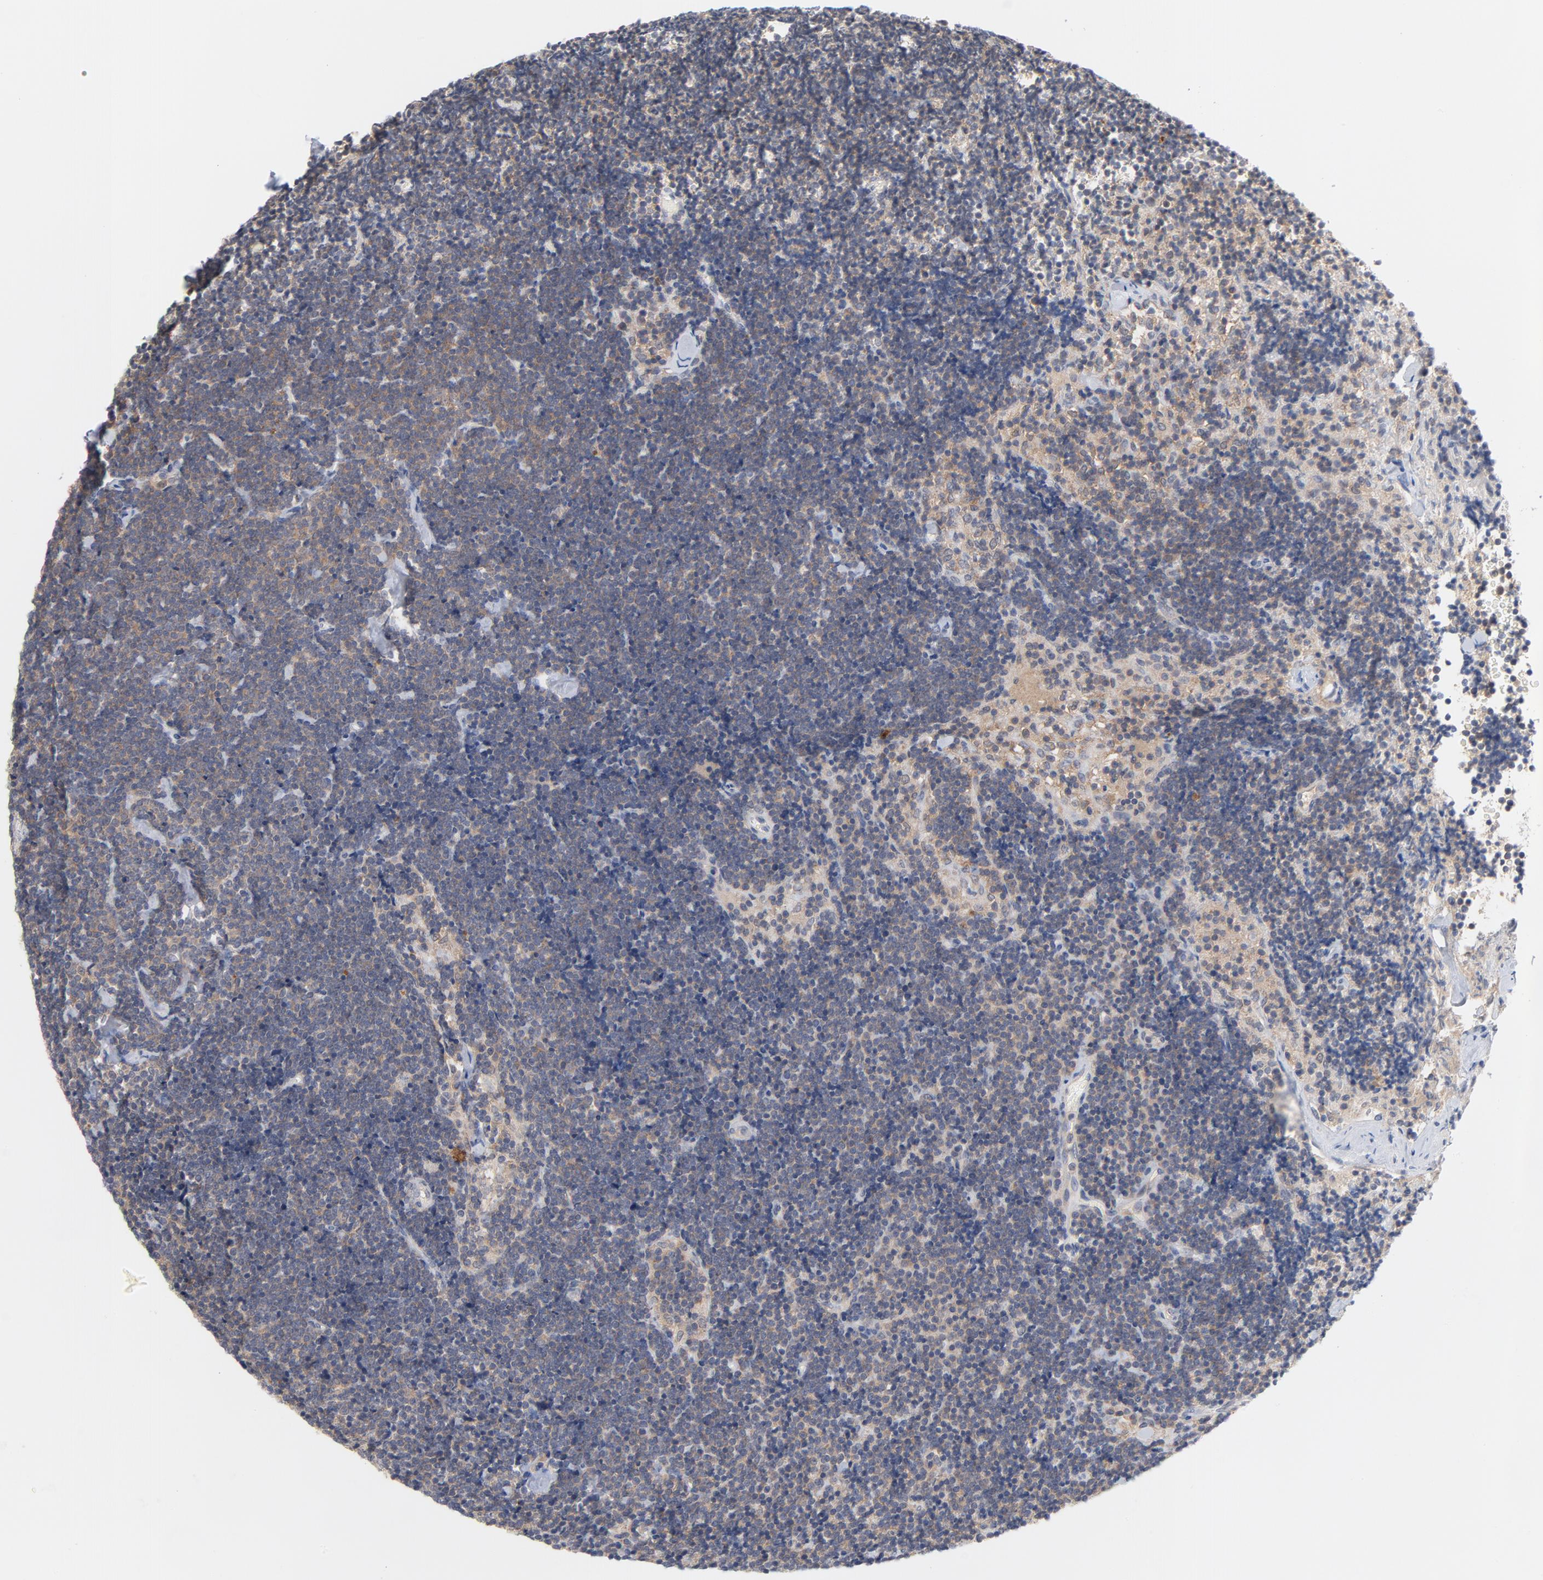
{"staining": {"intensity": "negative", "quantity": "none", "location": "none"}, "tissue": "lymph node", "cell_type": "Non-germinal center cells", "image_type": "normal", "snomed": [{"axis": "morphology", "description": "Normal tissue, NOS"}, {"axis": "topography", "description": "Lymph node"}], "caption": "Immunohistochemistry image of unremarkable lymph node: human lymph node stained with DAB displays no significant protein expression in non-germinal center cells. Nuclei are stained in blue.", "gene": "UBL4A", "patient": {"sex": "male", "age": 63}}